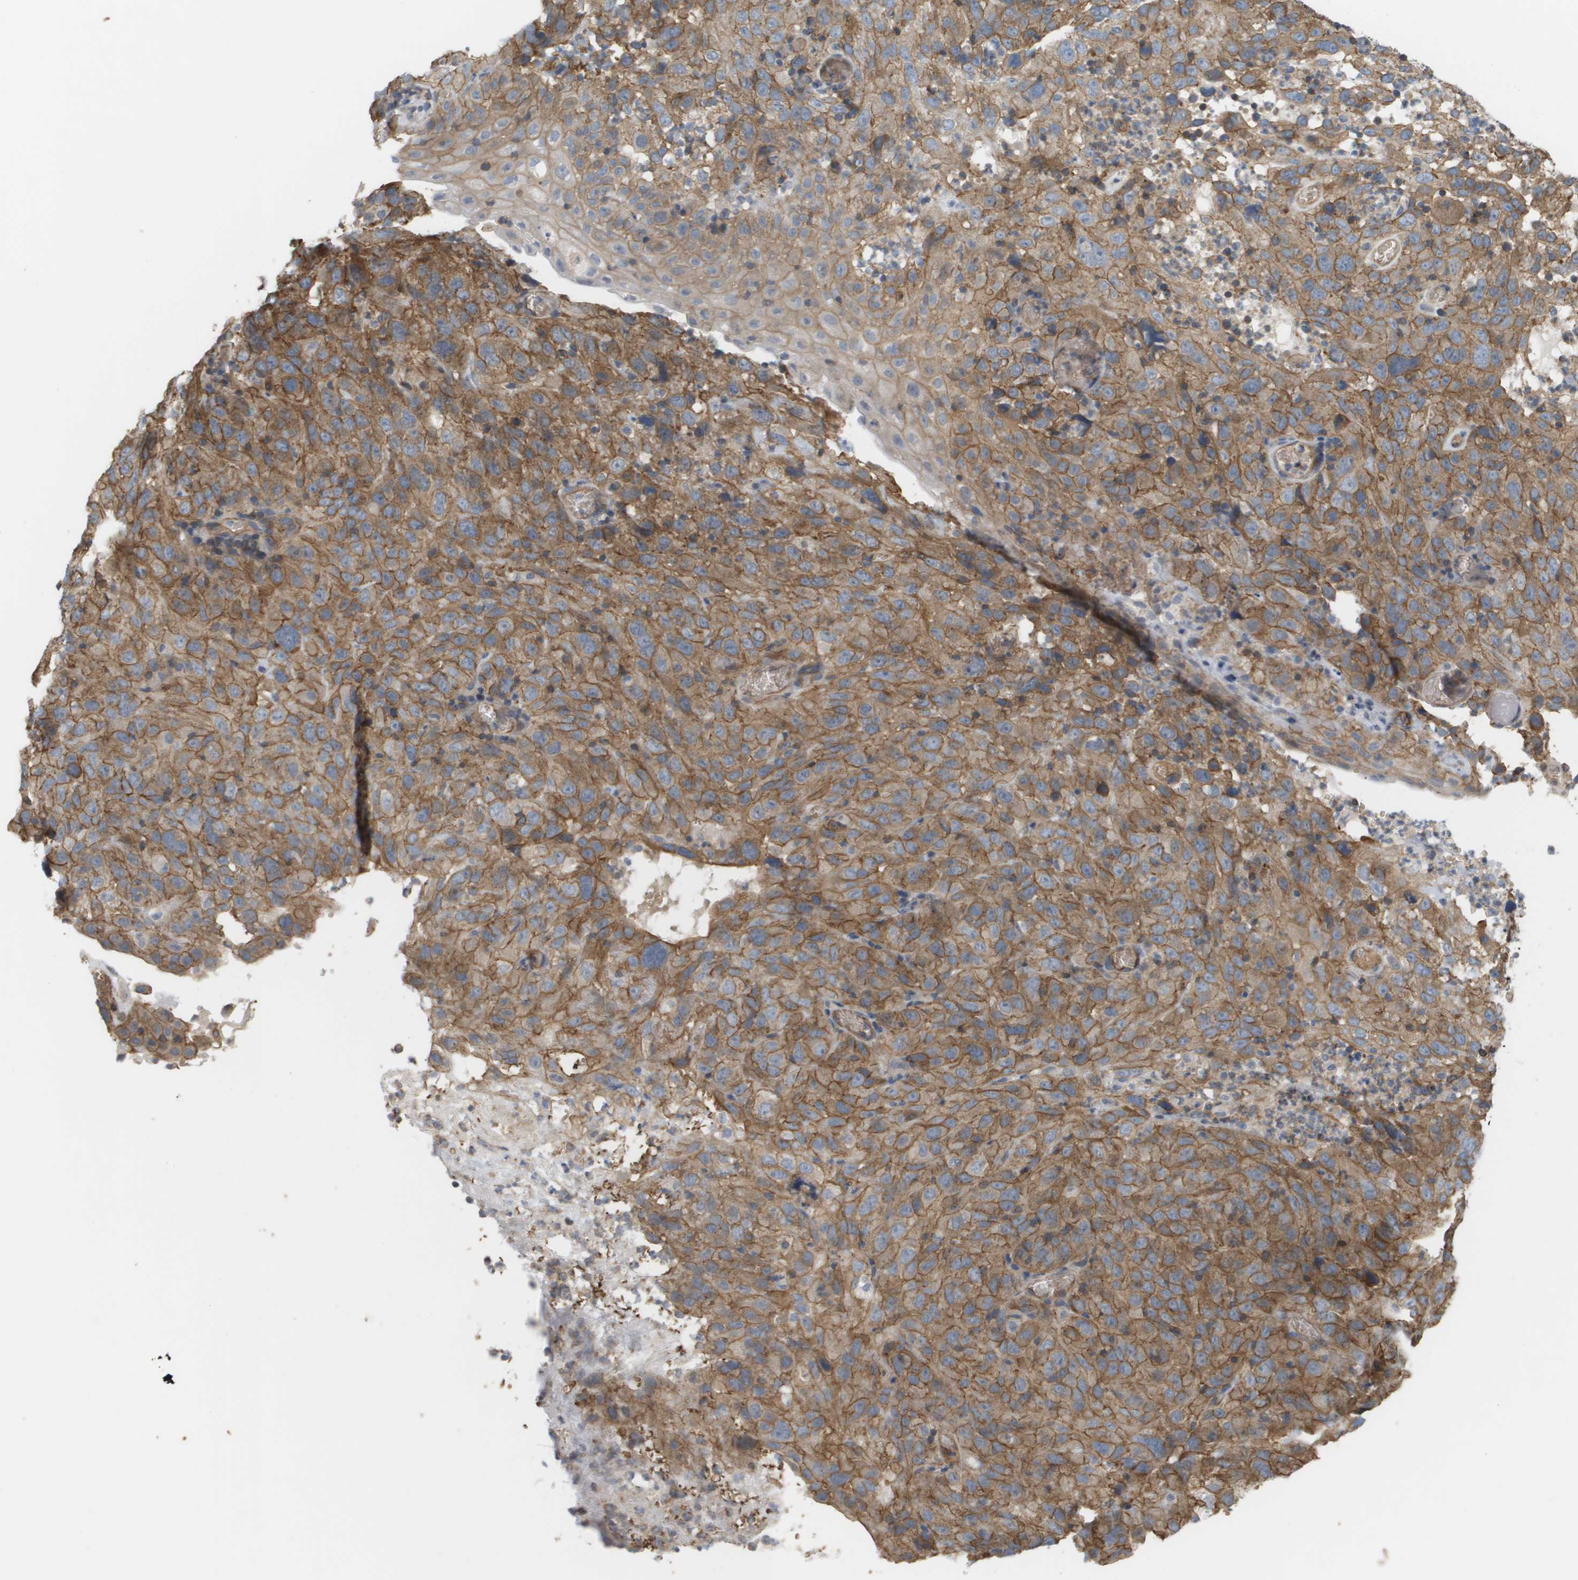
{"staining": {"intensity": "moderate", "quantity": ">75%", "location": "cytoplasmic/membranous"}, "tissue": "cervical cancer", "cell_type": "Tumor cells", "image_type": "cancer", "snomed": [{"axis": "morphology", "description": "Squamous cell carcinoma, NOS"}, {"axis": "topography", "description": "Cervix"}], "caption": "The micrograph demonstrates staining of cervical cancer (squamous cell carcinoma), revealing moderate cytoplasmic/membranous protein expression (brown color) within tumor cells.", "gene": "SGMS2", "patient": {"sex": "female", "age": 32}}